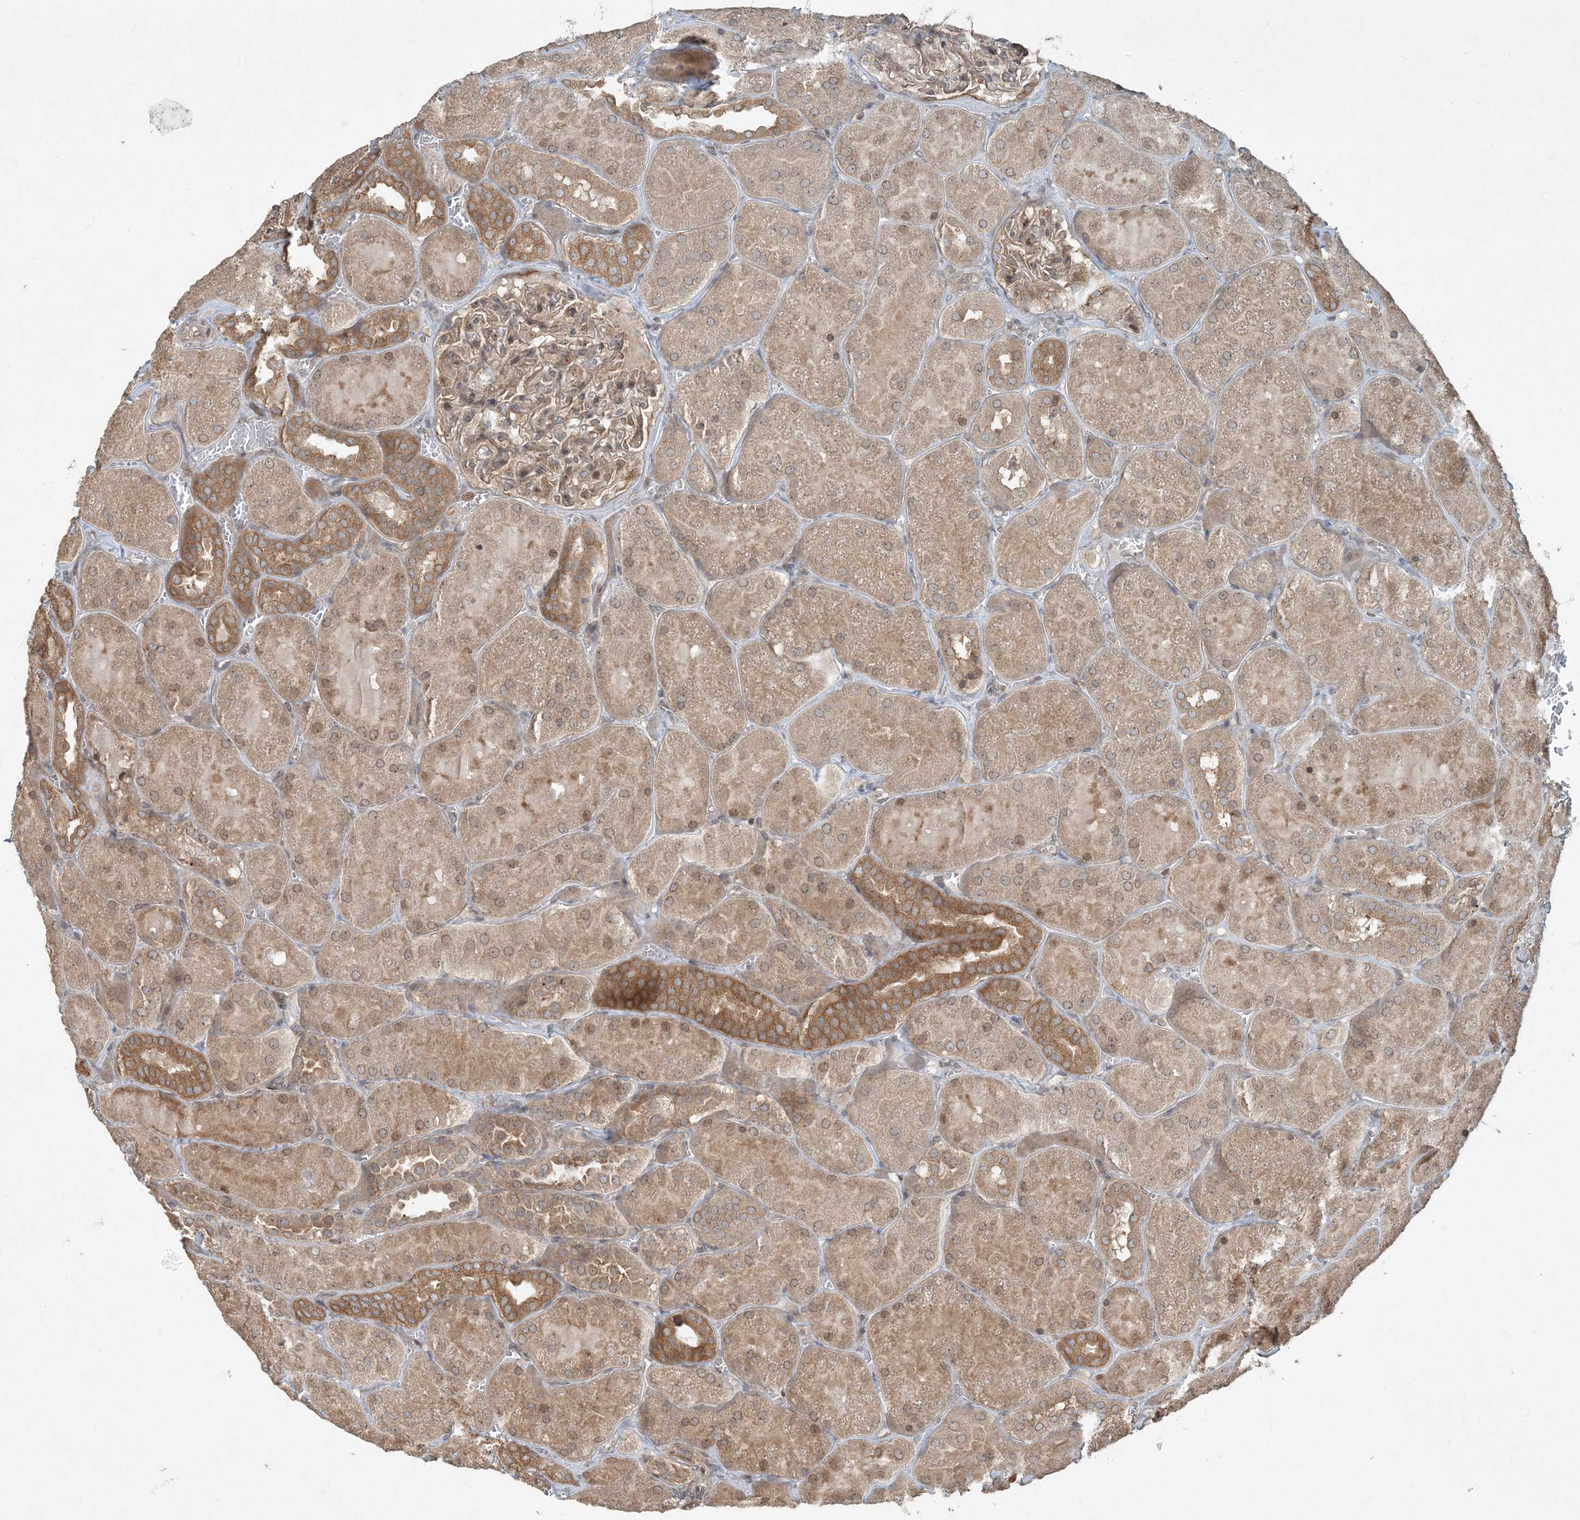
{"staining": {"intensity": "weak", "quantity": ">75%", "location": "cytoplasmic/membranous"}, "tissue": "kidney", "cell_type": "Cells in glomeruli", "image_type": "normal", "snomed": [{"axis": "morphology", "description": "Normal tissue, NOS"}, {"axis": "topography", "description": "Kidney"}], "caption": "Immunohistochemistry (IHC) micrograph of benign kidney stained for a protein (brown), which shows low levels of weak cytoplasmic/membranous positivity in approximately >75% of cells in glomeruli.", "gene": "COMMD8", "patient": {"sex": "male", "age": 28}}